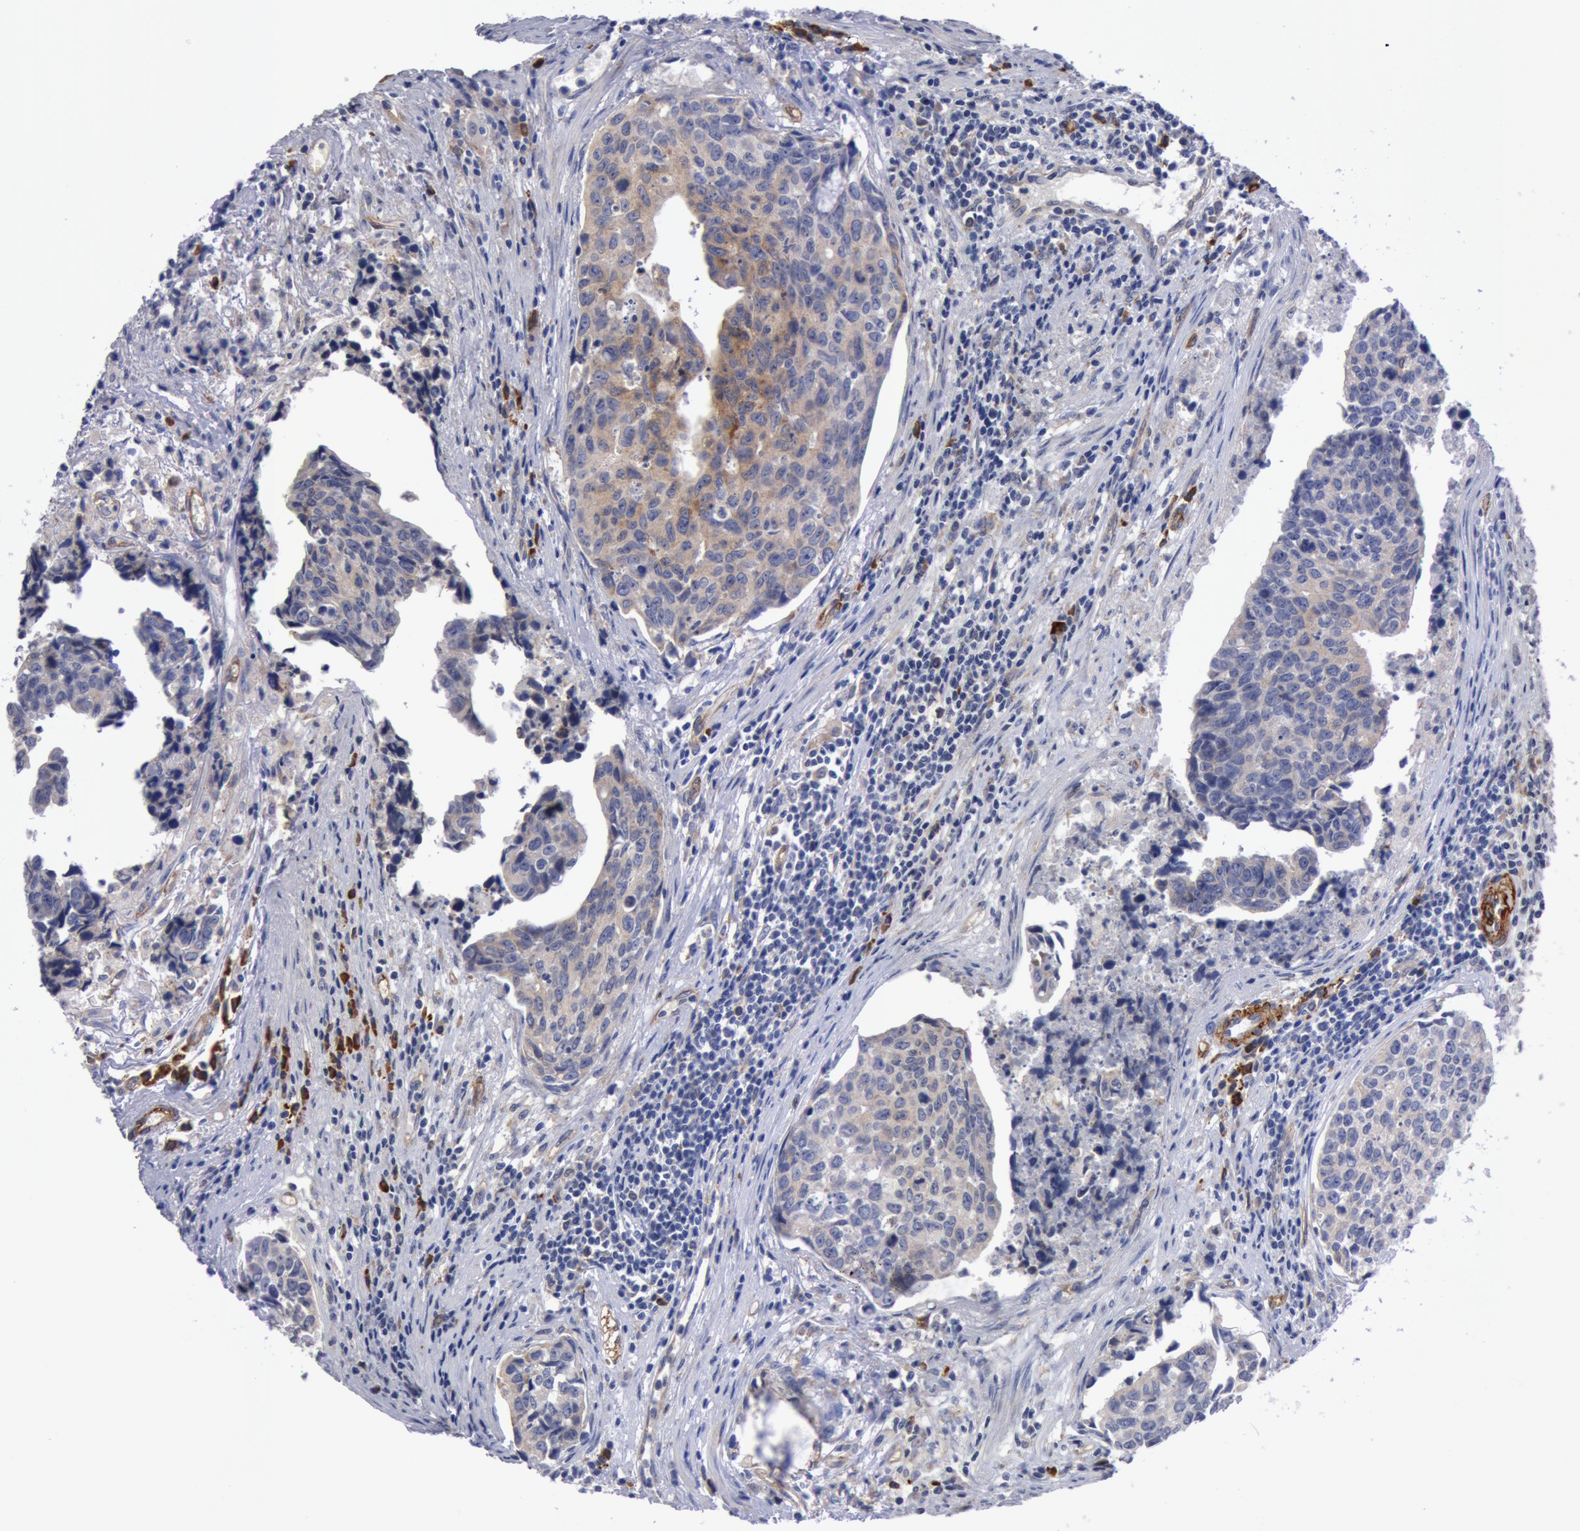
{"staining": {"intensity": "weak", "quantity": "25%-75%", "location": "cytoplasmic/membranous"}, "tissue": "urothelial cancer", "cell_type": "Tumor cells", "image_type": "cancer", "snomed": [{"axis": "morphology", "description": "Urothelial carcinoma, High grade"}, {"axis": "topography", "description": "Urinary bladder"}], "caption": "Tumor cells show weak cytoplasmic/membranous positivity in about 25%-75% of cells in high-grade urothelial carcinoma.", "gene": "IL23A", "patient": {"sex": "male", "age": 81}}